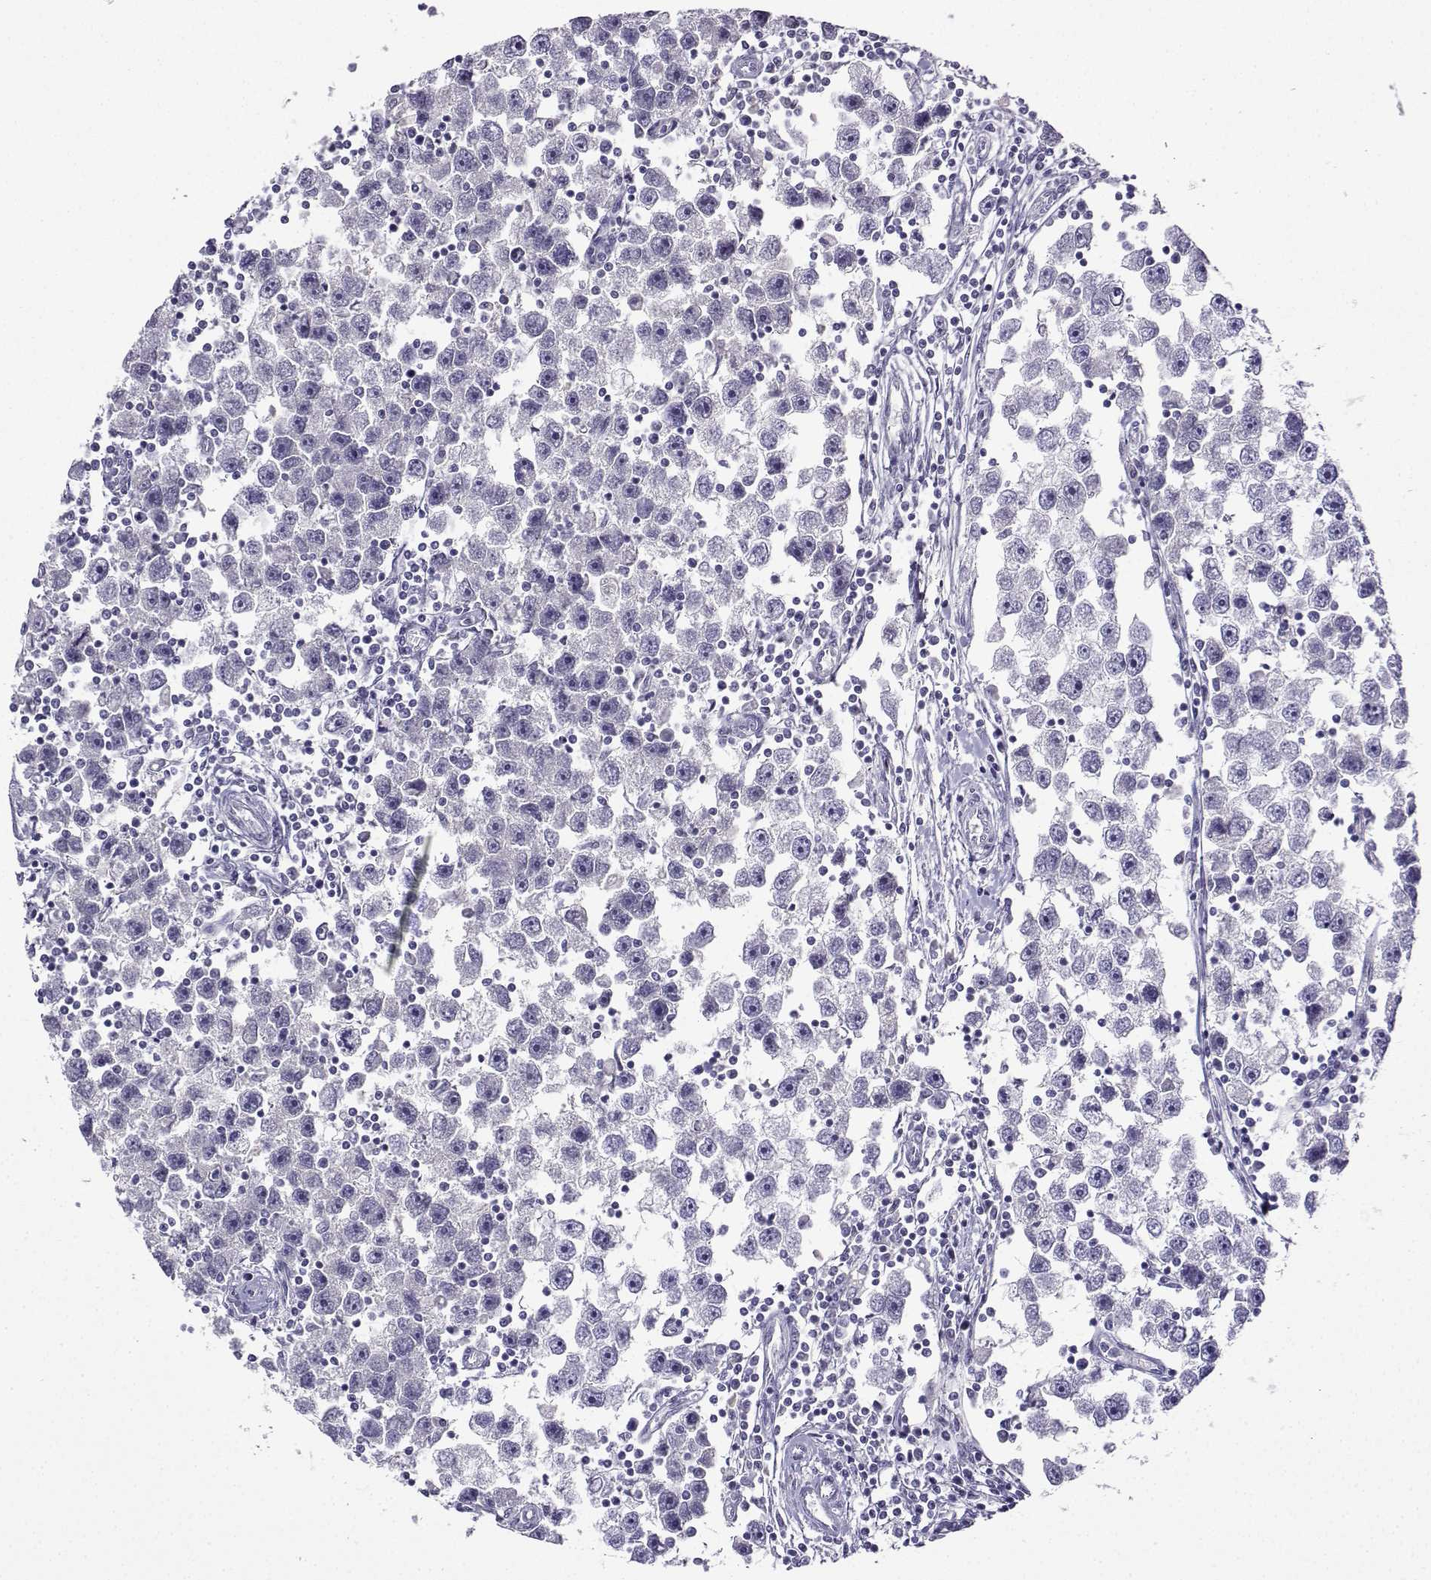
{"staining": {"intensity": "negative", "quantity": "none", "location": "none"}, "tissue": "testis cancer", "cell_type": "Tumor cells", "image_type": "cancer", "snomed": [{"axis": "morphology", "description": "Seminoma, NOS"}, {"axis": "topography", "description": "Testis"}], "caption": "IHC of seminoma (testis) reveals no staining in tumor cells.", "gene": "LINGO1", "patient": {"sex": "male", "age": 30}}